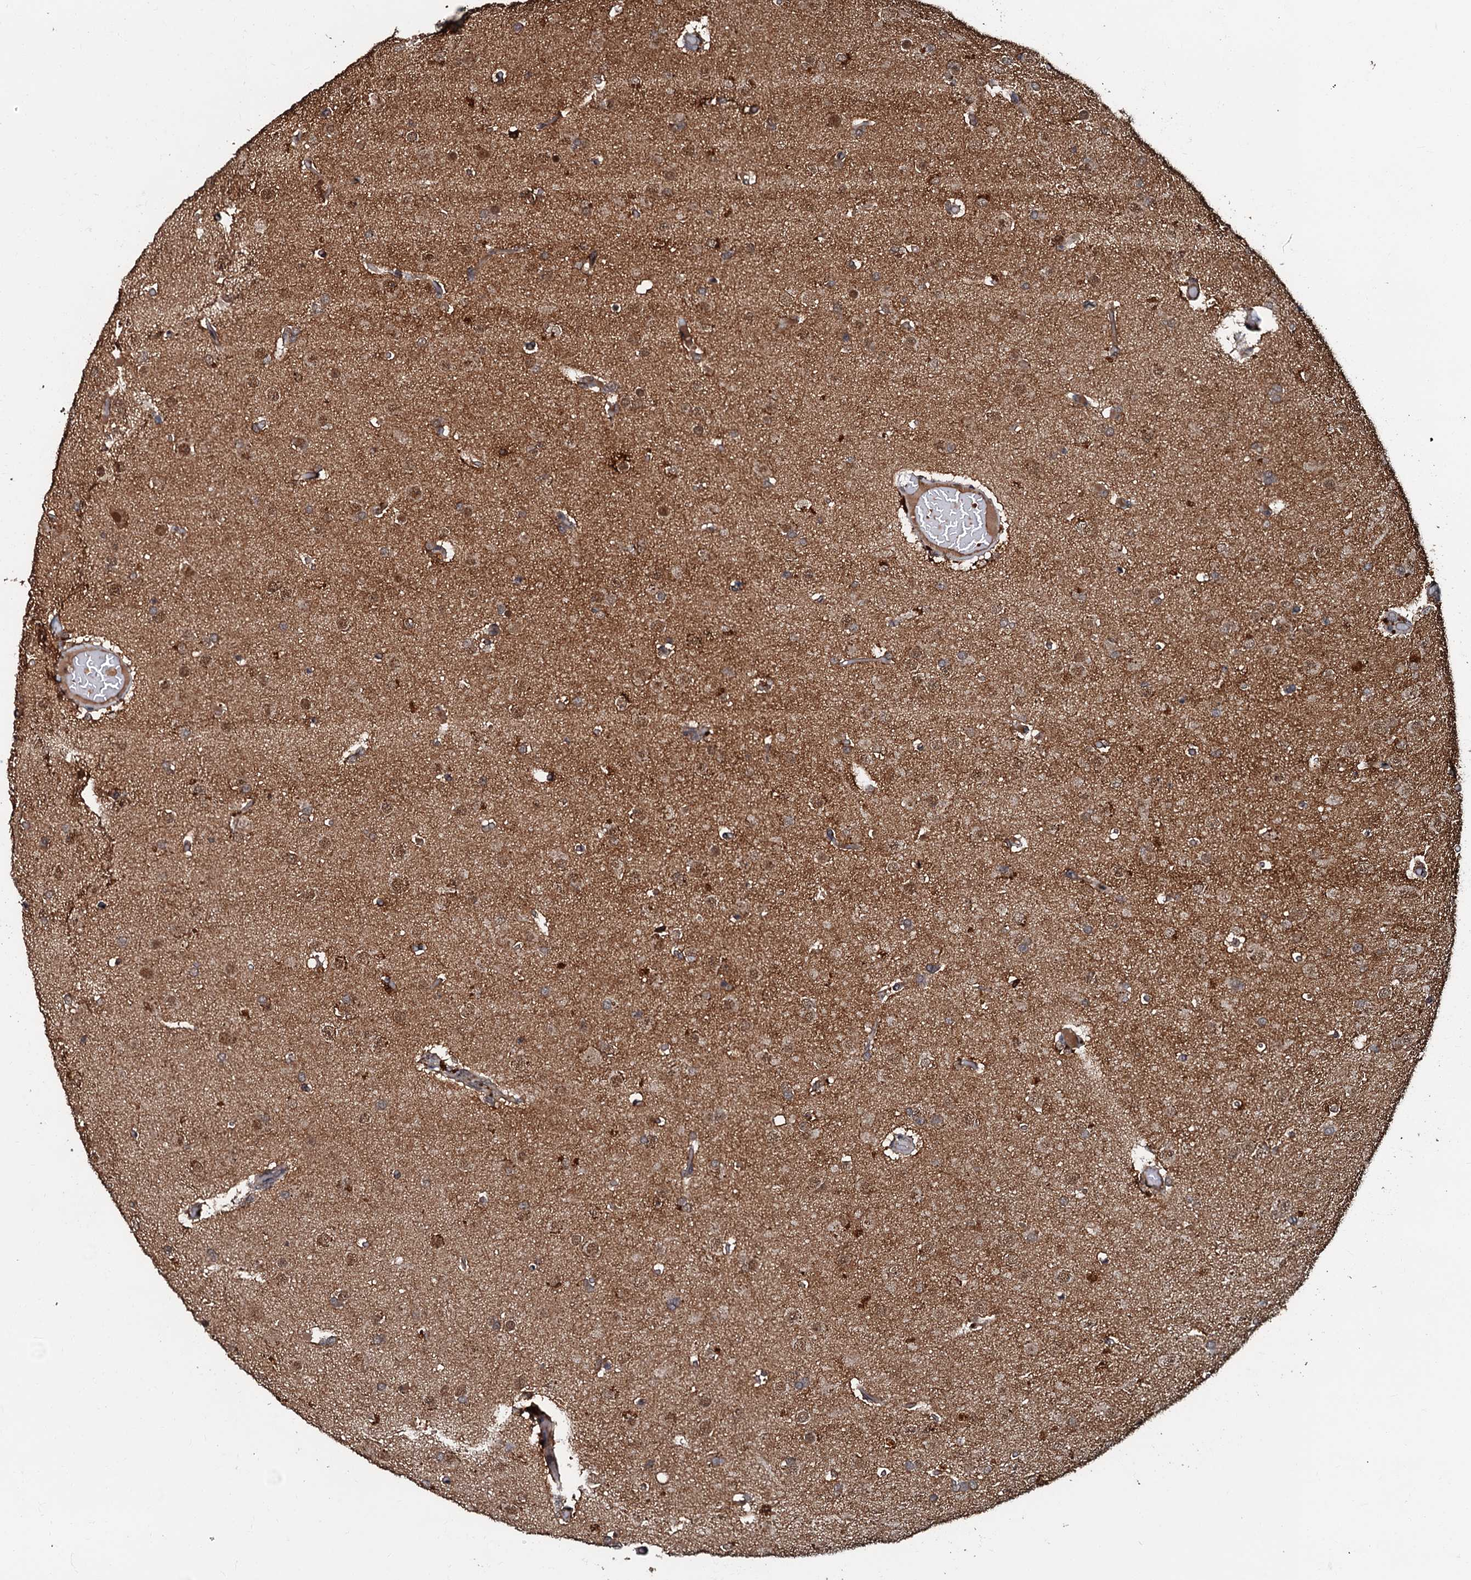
{"staining": {"intensity": "weak", "quantity": "25%-75%", "location": "cytoplasmic/membranous"}, "tissue": "glioma", "cell_type": "Tumor cells", "image_type": "cancer", "snomed": [{"axis": "morphology", "description": "Glioma, malignant, High grade"}, {"axis": "topography", "description": "Cerebral cortex"}], "caption": "The micrograph demonstrates staining of glioma, revealing weak cytoplasmic/membranous protein positivity (brown color) within tumor cells.", "gene": "C18orf32", "patient": {"sex": "female", "age": 36}}